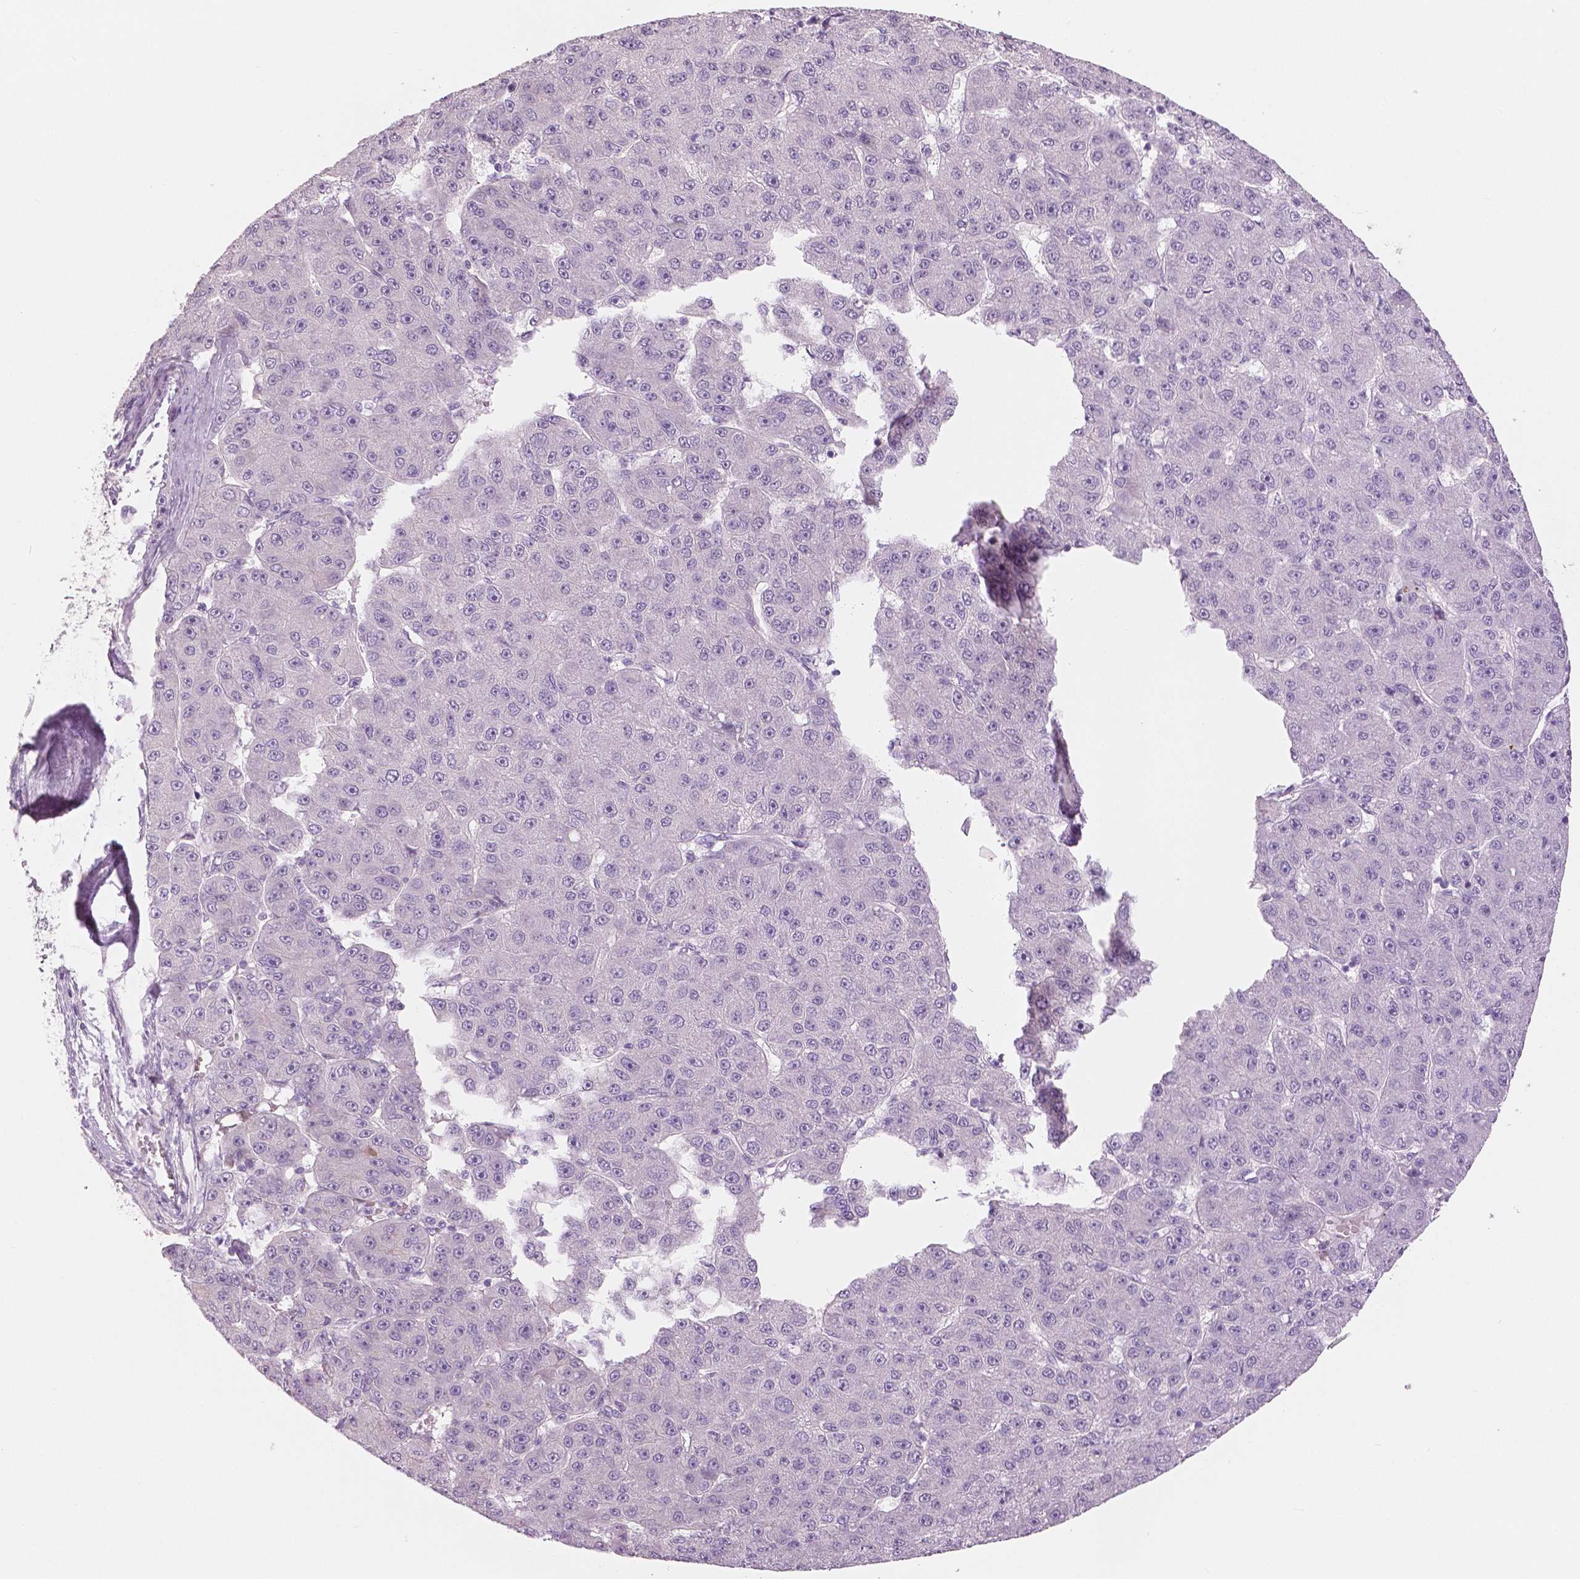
{"staining": {"intensity": "negative", "quantity": "none", "location": "none"}, "tissue": "liver cancer", "cell_type": "Tumor cells", "image_type": "cancer", "snomed": [{"axis": "morphology", "description": "Carcinoma, Hepatocellular, NOS"}, {"axis": "topography", "description": "Liver"}], "caption": "A high-resolution histopathology image shows IHC staining of hepatocellular carcinoma (liver), which shows no significant positivity in tumor cells.", "gene": "SLC24A1", "patient": {"sex": "male", "age": 67}}